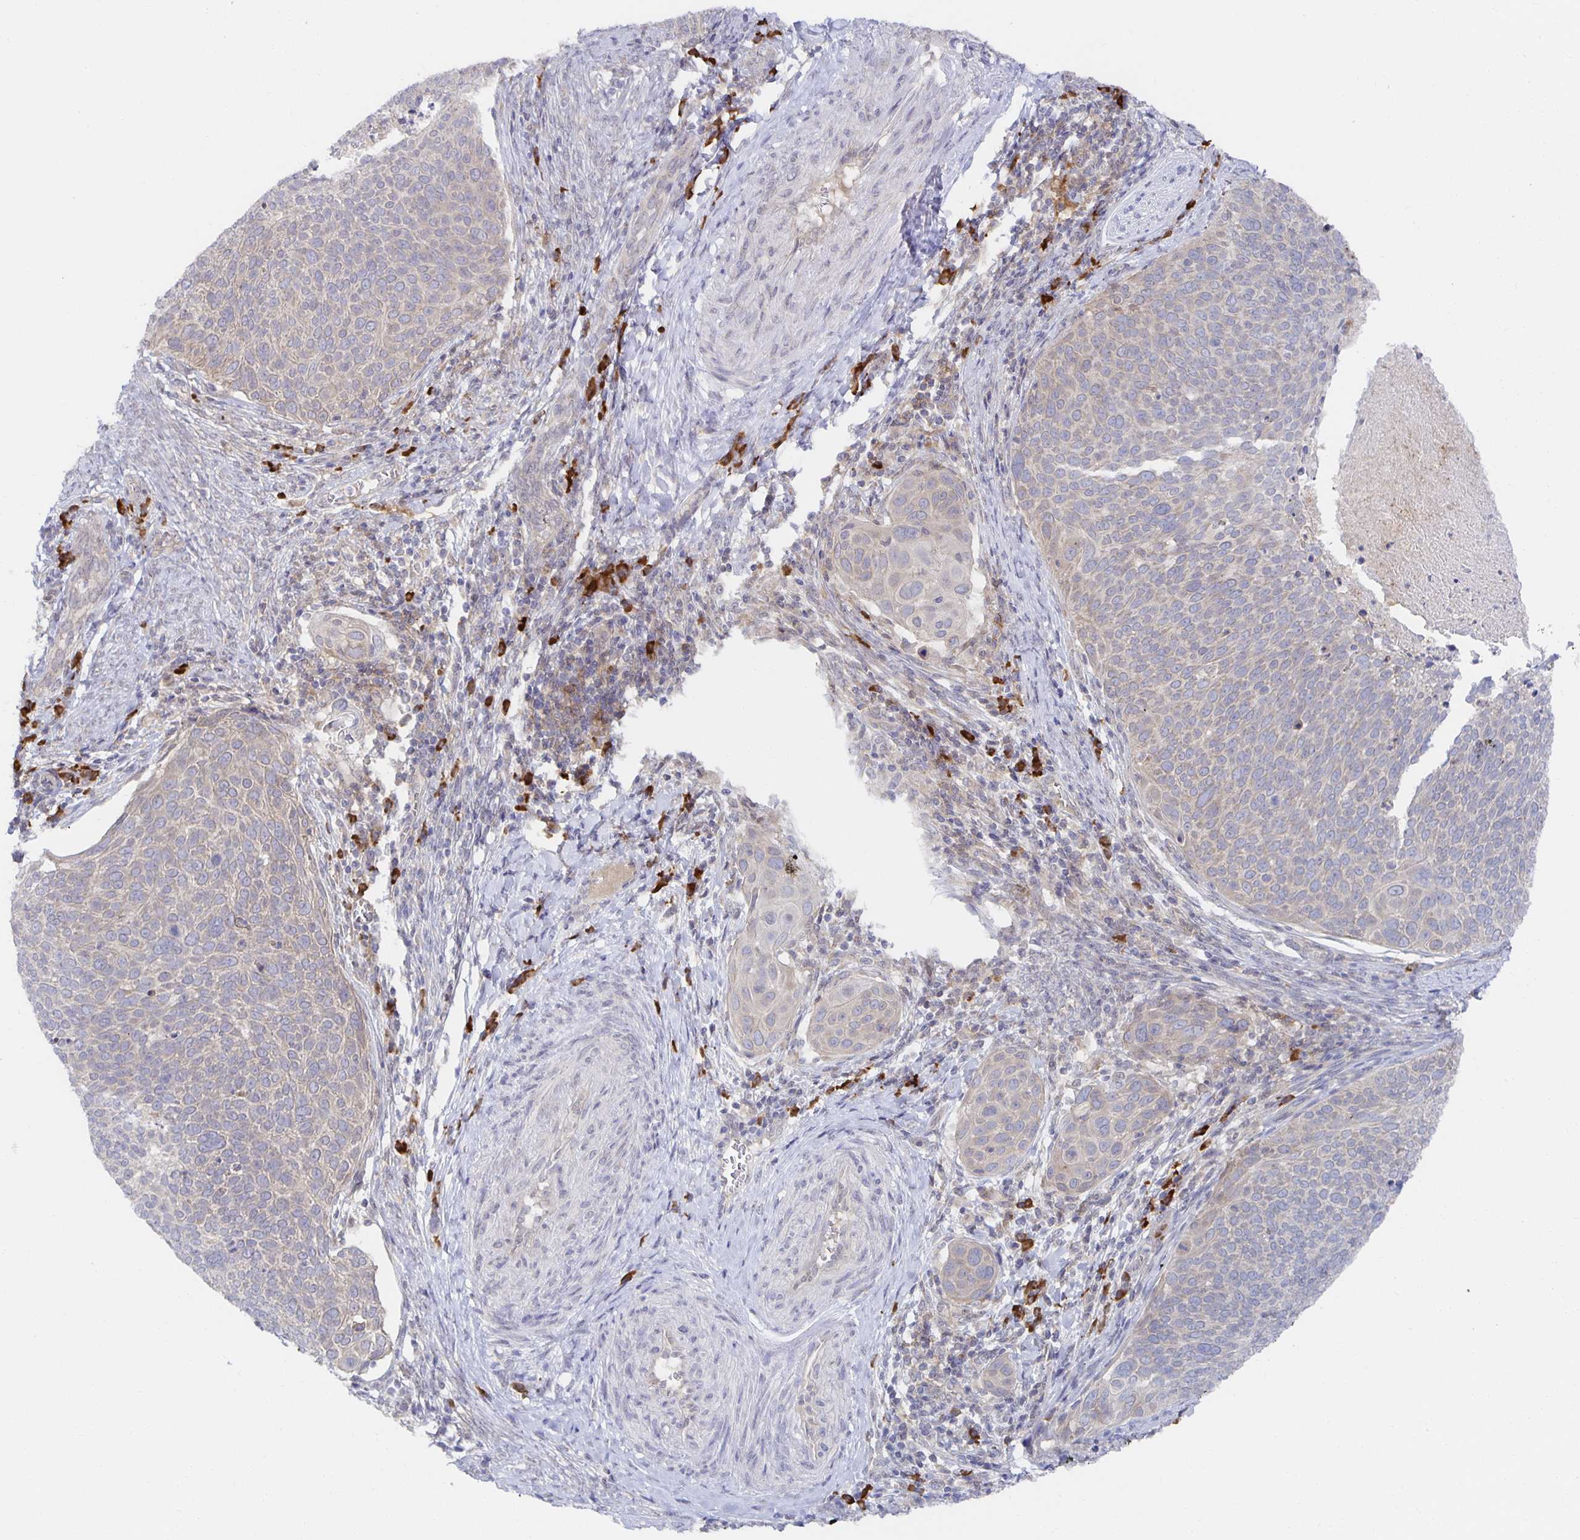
{"staining": {"intensity": "negative", "quantity": "none", "location": "none"}, "tissue": "cervical cancer", "cell_type": "Tumor cells", "image_type": "cancer", "snomed": [{"axis": "morphology", "description": "Squamous cell carcinoma, NOS"}, {"axis": "topography", "description": "Cervix"}], "caption": "High power microscopy photomicrograph of an immunohistochemistry (IHC) micrograph of cervical cancer, revealing no significant positivity in tumor cells.", "gene": "BAD", "patient": {"sex": "female", "age": 39}}